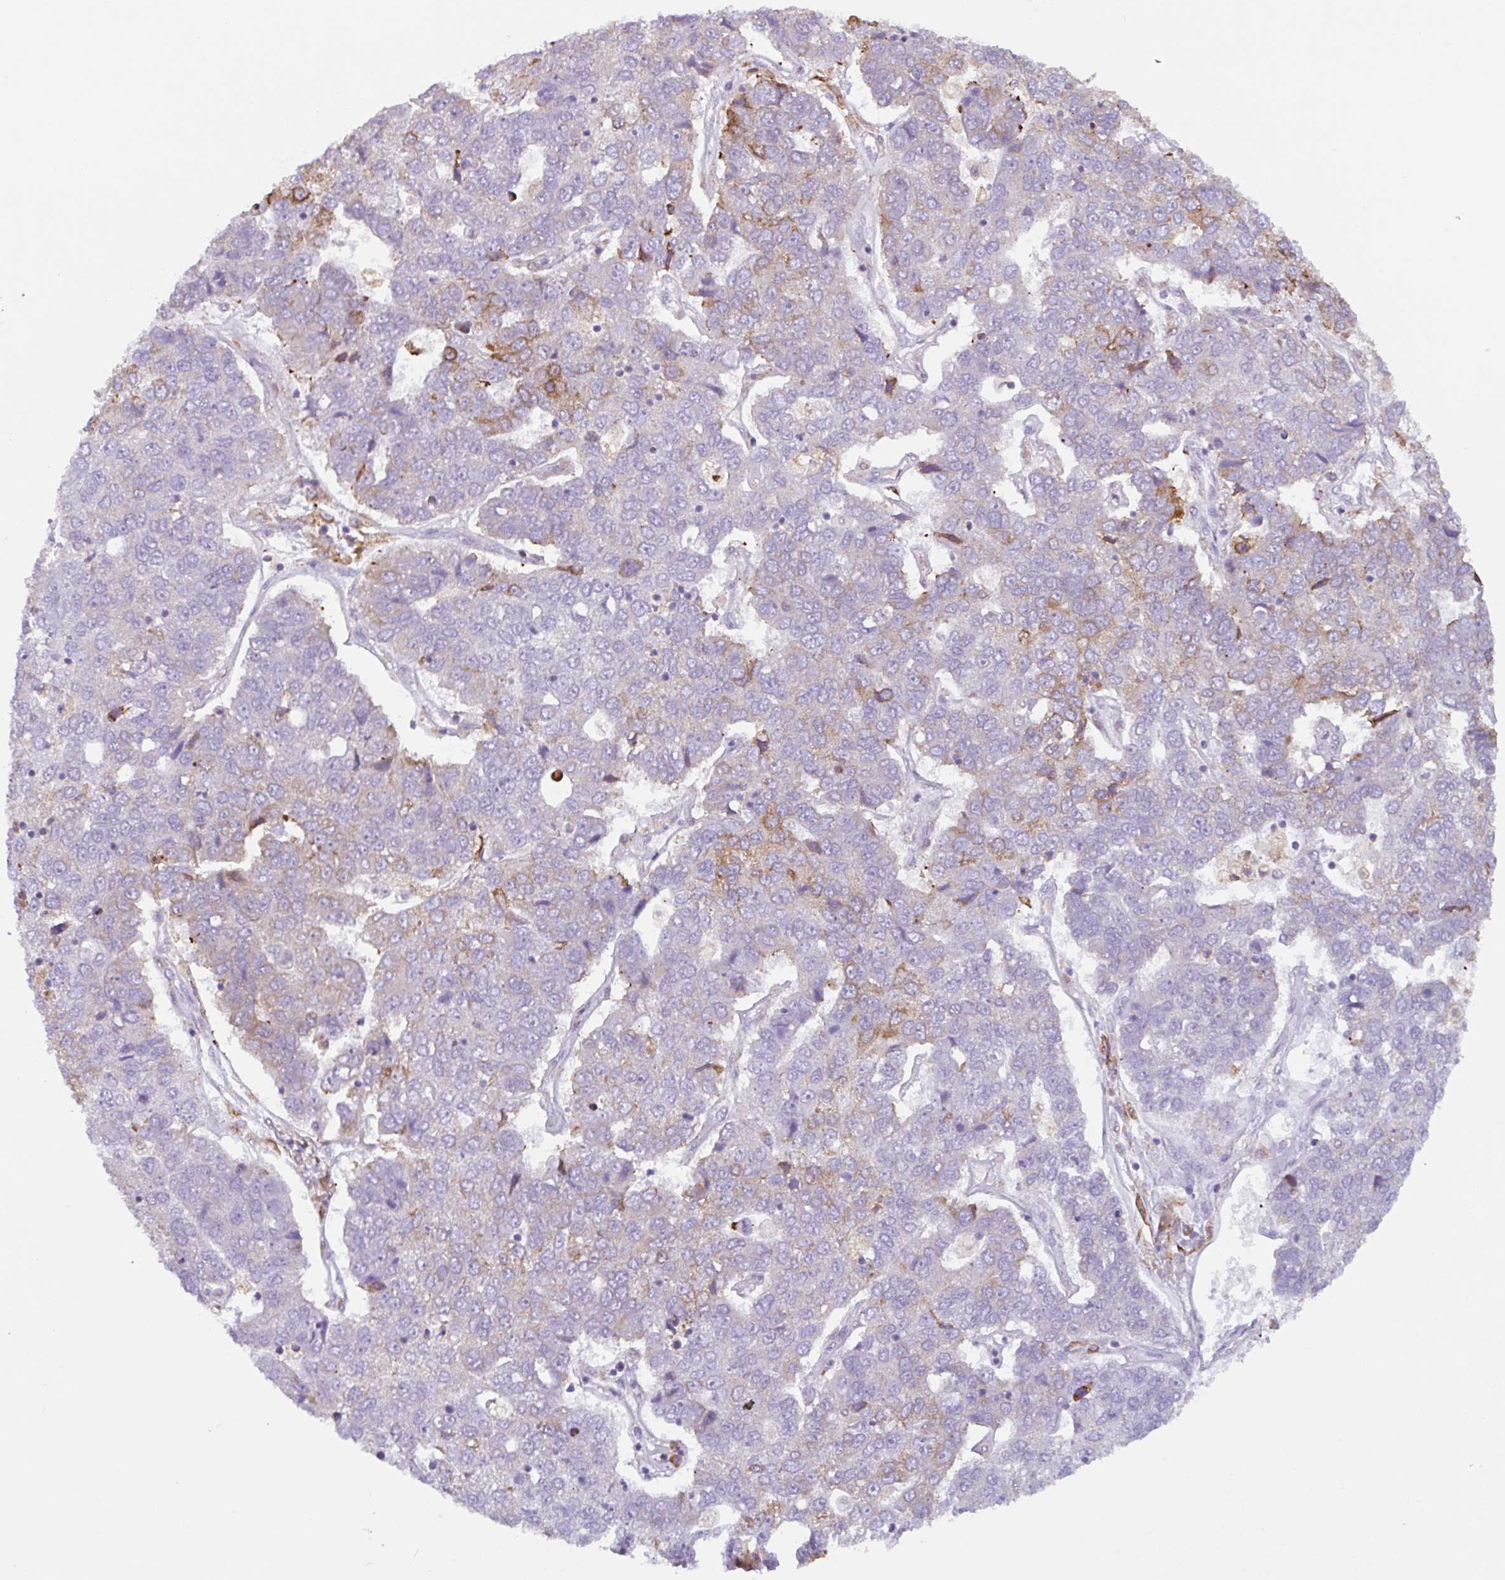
{"staining": {"intensity": "moderate", "quantity": "<25%", "location": "cytoplasmic/membranous"}, "tissue": "pancreatic cancer", "cell_type": "Tumor cells", "image_type": "cancer", "snomed": [{"axis": "morphology", "description": "Adenocarcinoma, NOS"}, {"axis": "topography", "description": "Pancreas"}], "caption": "Pancreatic cancer tissue shows moderate cytoplasmic/membranous expression in about <25% of tumor cells (brown staining indicates protein expression, while blue staining denotes nuclei).", "gene": "DOK4", "patient": {"sex": "female", "age": 61}}